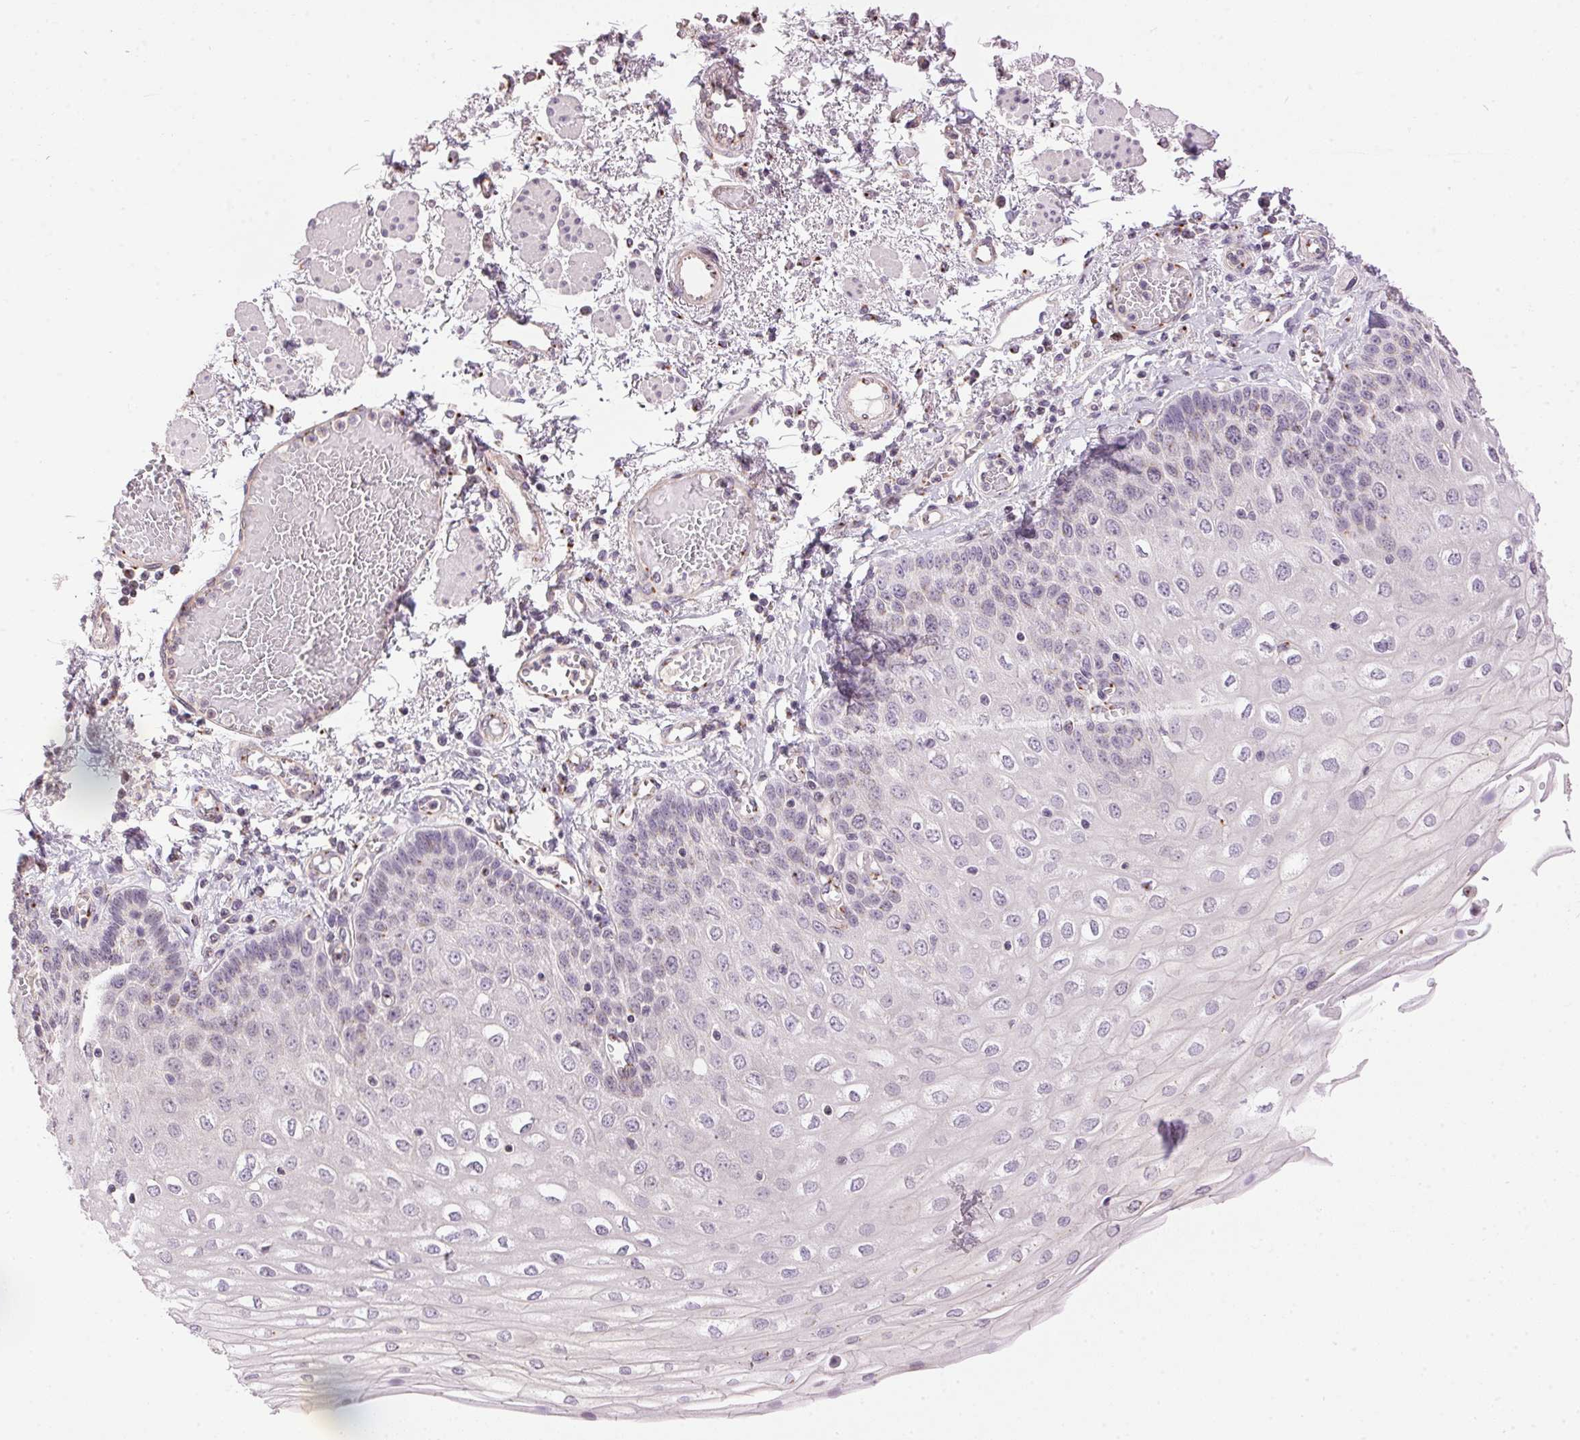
{"staining": {"intensity": "weak", "quantity": "<25%", "location": "cytoplasmic/membranous"}, "tissue": "esophagus", "cell_type": "Squamous epithelial cells", "image_type": "normal", "snomed": [{"axis": "morphology", "description": "Normal tissue, NOS"}, {"axis": "morphology", "description": "Adenocarcinoma, NOS"}, {"axis": "topography", "description": "Esophagus"}], "caption": "Immunohistochemical staining of unremarkable esophagus shows no significant staining in squamous epithelial cells. (DAB (3,3'-diaminobenzidine) immunohistochemistry, high magnification).", "gene": "GOLPH3", "patient": {"sex": "male", "age": 81}}